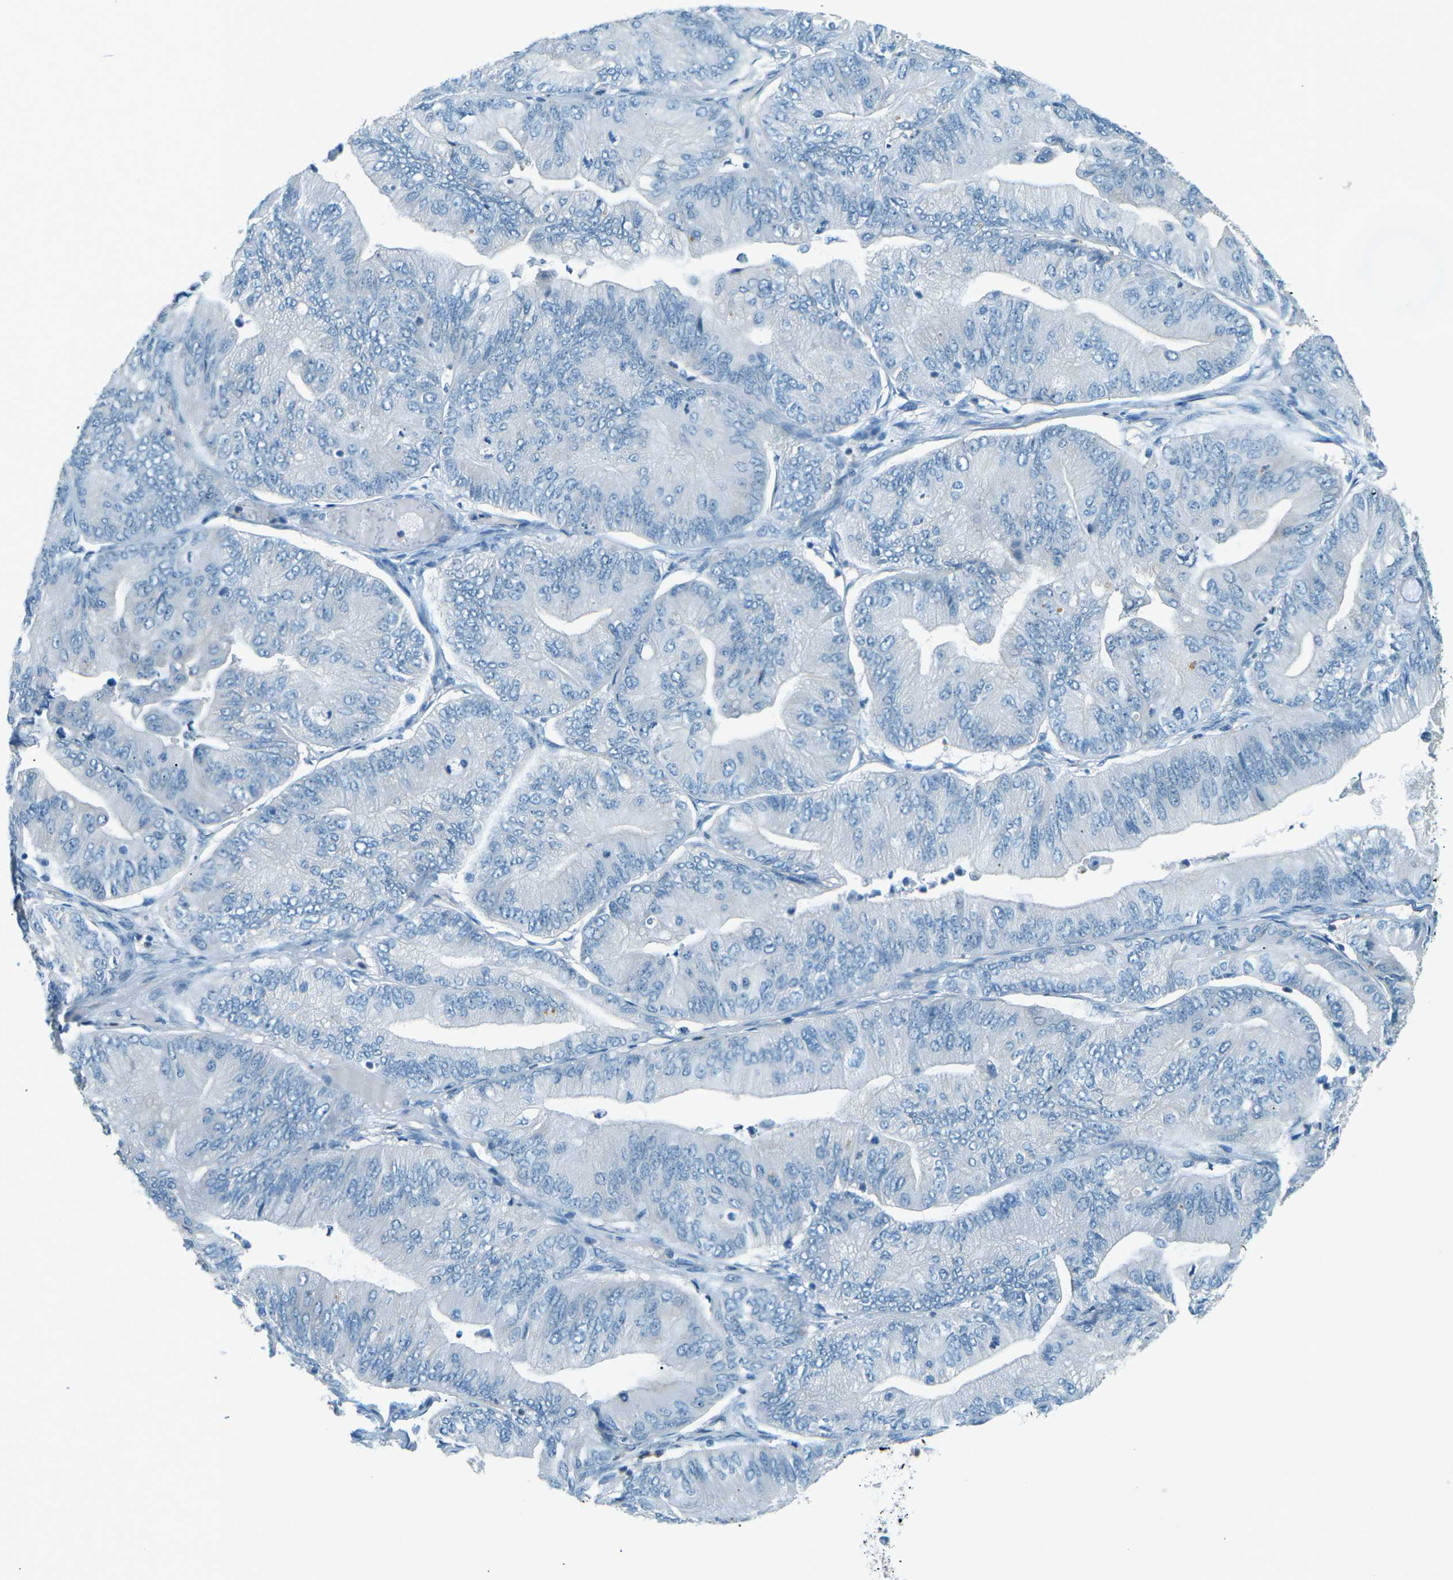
{"staining": {"intensity": "negative", "quantity": "none", "location": "none"}, "tissue": "ovarian cancer", "cell_type": "Tumor cells", "image_type": "cancer", "snomed": [{"axis": "morphology", "description": "Cystadenocarcinoma, mucinous, NOS"}, {"axis": "topography", "description": "Ovary"}], "caption": "Immunohistochemistry of human mucinous cystadenocarcinoma (ovarian) demonstrates no staining in tumor cells.", "gene": "ZNF367", "patient": {"sex": "female", "age": 61}}